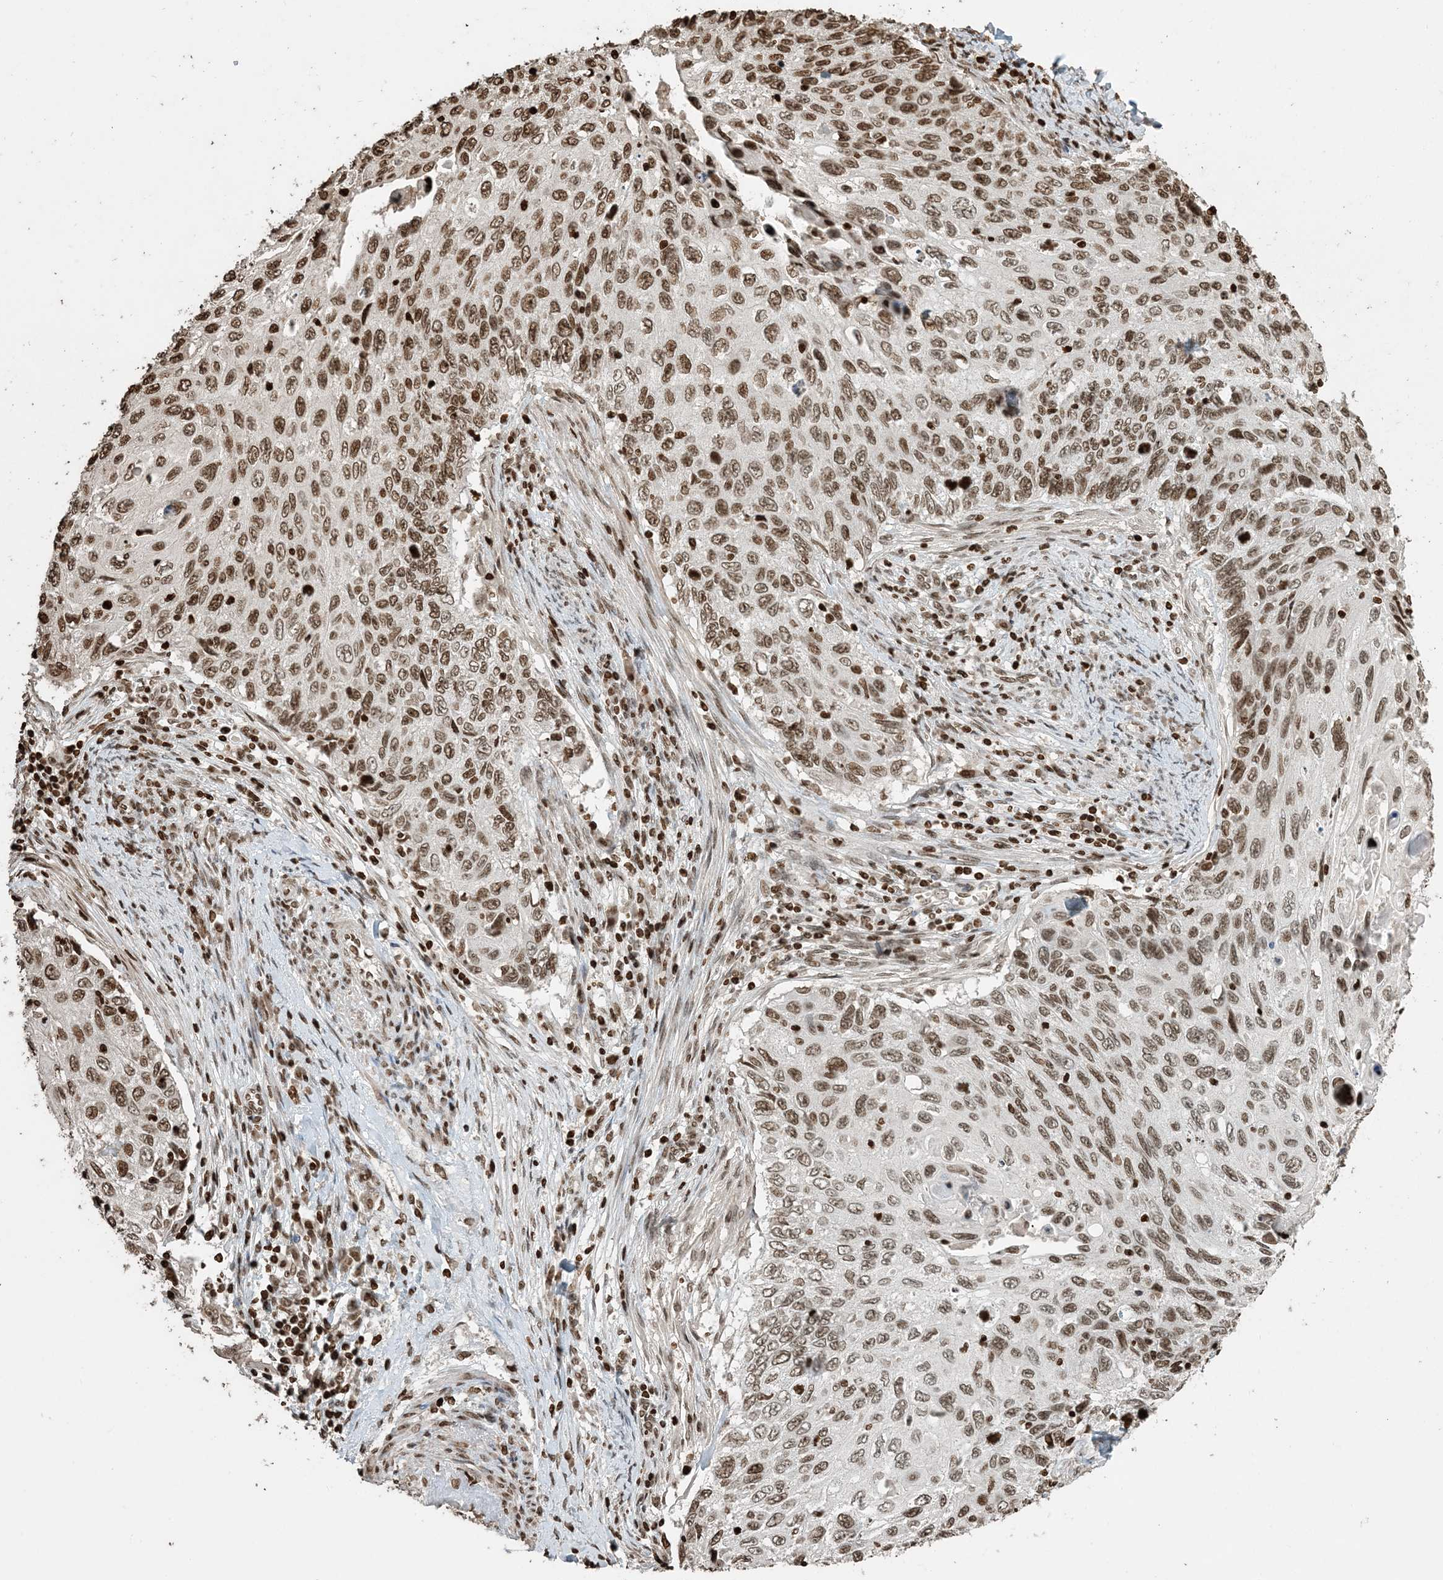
{"staining": {"intensity": "moderate", "quantity": ">75%", "location": "nuclear"}, "tissue": "cervical cancer", "cell_type": "Tumor cells", "image_type": "cancer", "snomed": [{"axis": "morphology", "description": "Squamous cell carcinoma, NOS"}, {"axis": "topography", "description": "Cervix"}], "caption": "The photomicrograph displays staining of cervical cancer, revealing moderate nuclear protein expression (brown color) within tumor cells.", "gene": "H3-3B", "patient": {"sex": "female", "age": 70}}